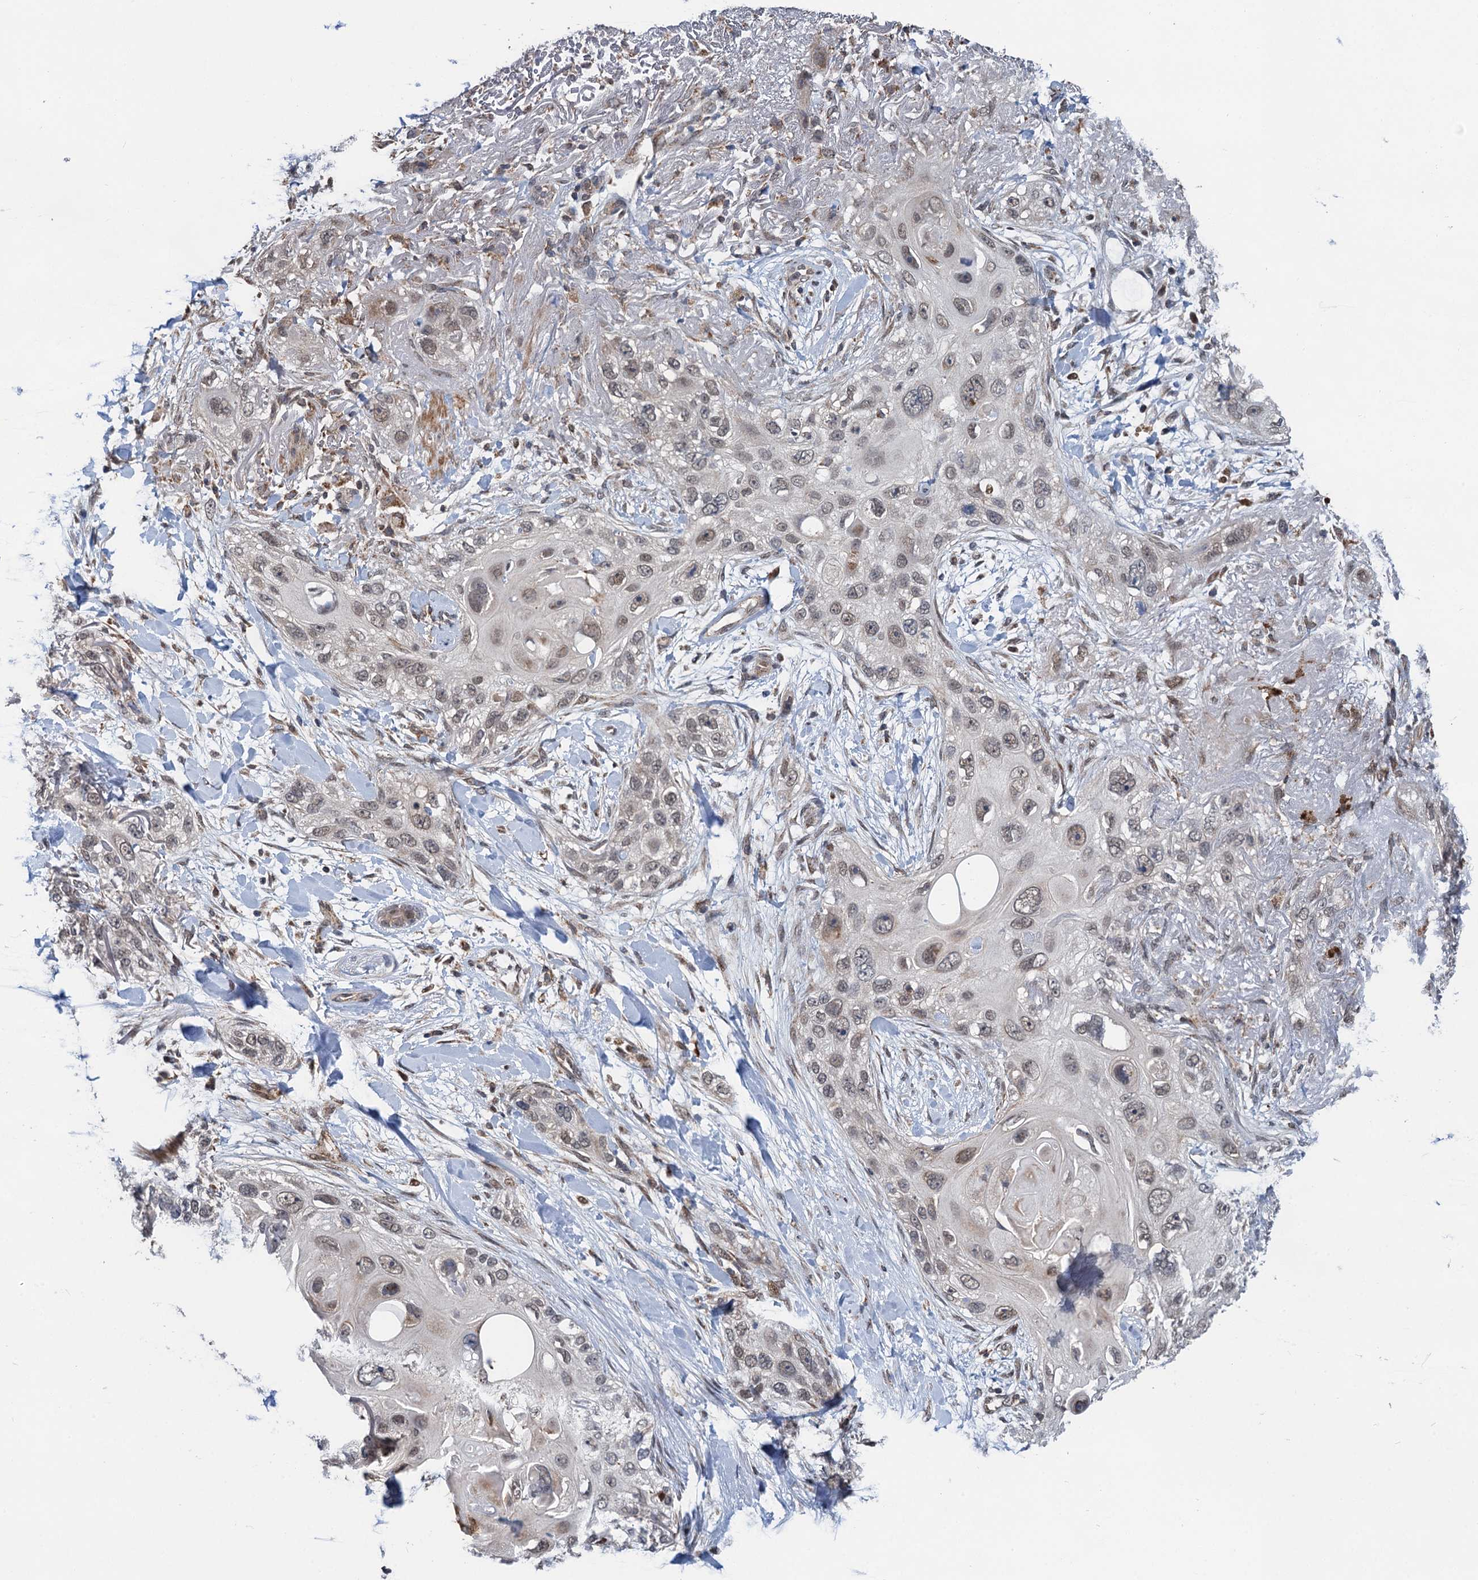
{"staining": {"intensity": "weak", "quantity": ">75%", "location": "nuclear"}, "tissue": "skin cancer", "cell_type": "Tumor cells", "image_type": "cancer", "snomed": [{"axis": "morphology", "description": "Normal tissue, NOS"}, {"axis": "morphology", "description": "Squamous cell carcinoma, NOS"}, {"axis": "topography", "description": "Skin"}], "caption": "Skin cancer (squamous cell carcinoma) was stained to show a protein in brown. There is low levels of weak nuclear staining in about >75% of tumor cells. The staining was performed using DAB, with brown indicating positive protein expression. Nuclei are stained blue with hematoxylin.", "gene": "CMPK2", "patient": {"sex": "male", "age": 72}}